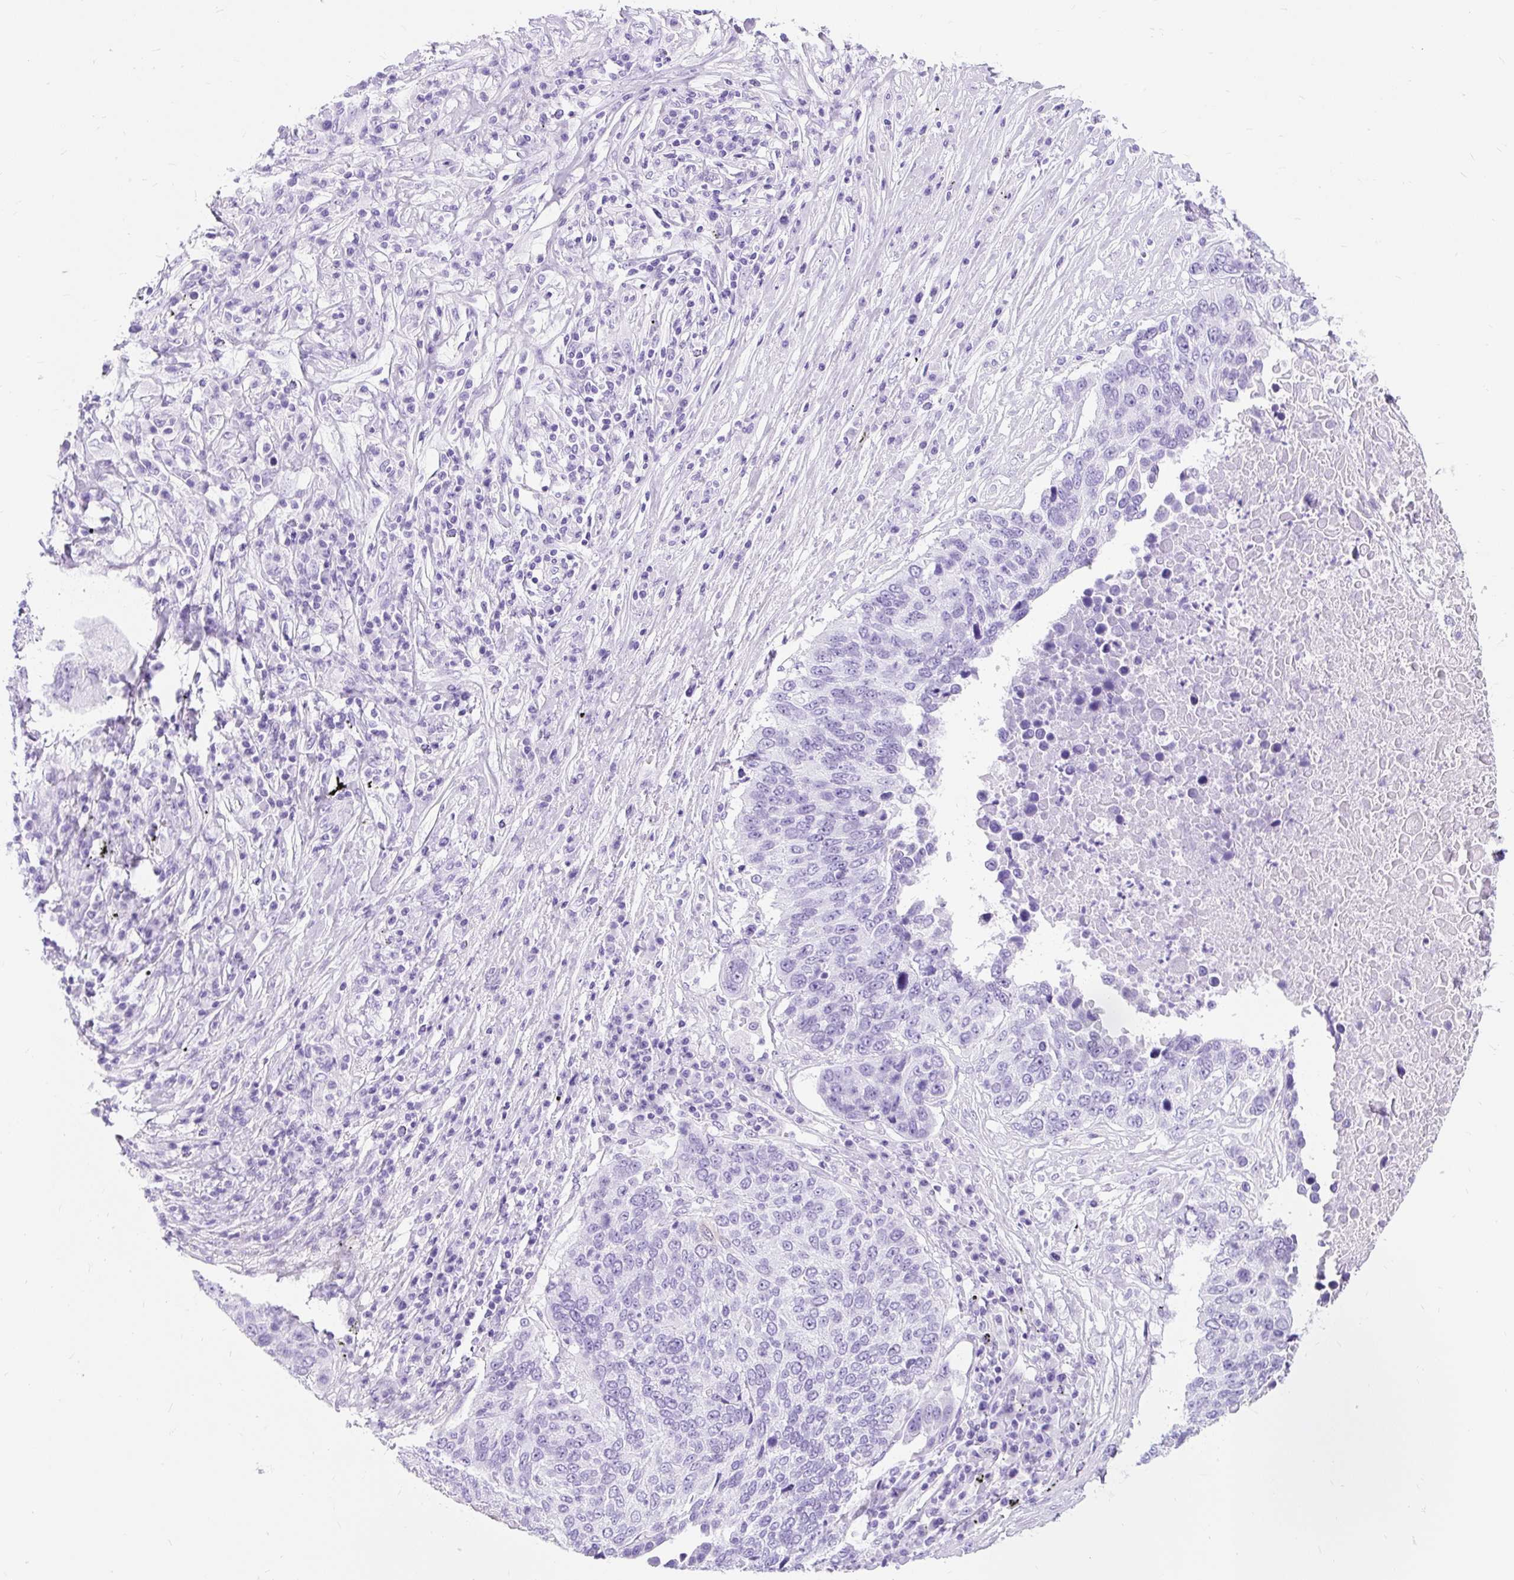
{"staining": {"intensity": "negative", "quantity": "none", "location": "none"}, "tissue": "lung cancer", "cell_type": "Tumor cells", "image_type": "cancer", "snomed": [{"axis": "morphology", "description": "Squamous cell carcinoma, NOS"}, {"axis": "topography", "description": "Lung"}], "caption": "A micrograph of lung squamous cell carcinoma stained for a protein demonstrates no brown staining in tumor cells.", "gene": "PVALB", "patient": {"sex": "male", "age": 66}}